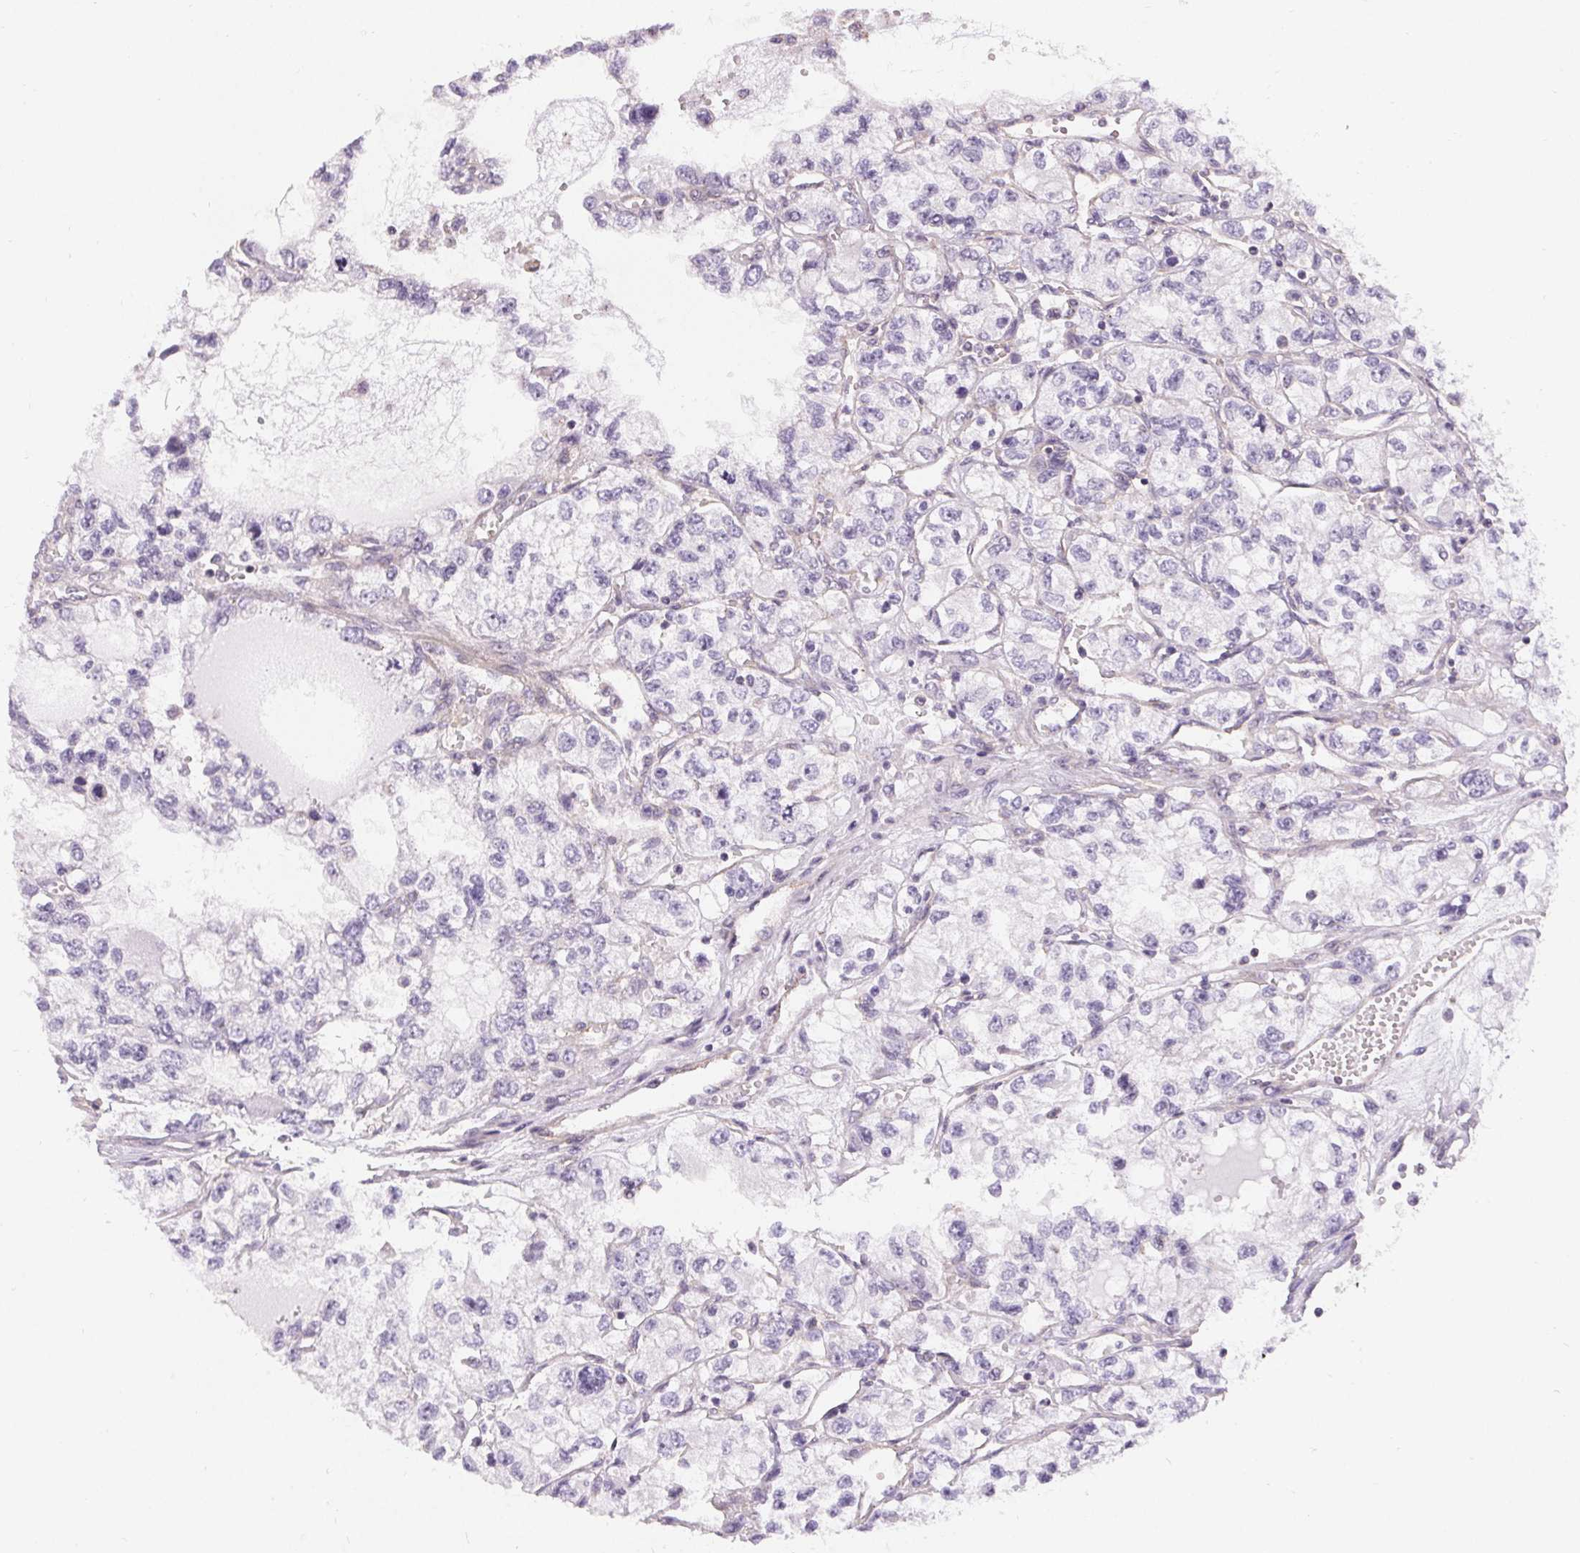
{"staining": {"intensity": "negative", "quantity": "none", "location": "none"}, "tissue": "renal cancer", "cell_type": "Tumor cells", "image_type": "cancer", "snomed": [{"axis": "morphology", "description": "Adenocarcinoma, NOS"}, {"axis": "topography", "description": "Kidney"}], "caption": "An image of renal cancer (adenocarcinoma) stained for a protein displays no brown staining in tumor cells. (Immunohistochemistry (ihc), brightfield microscopy, high magnification).", "gene": "APLP1", "patient": {"sex": "female", "age": 59}}